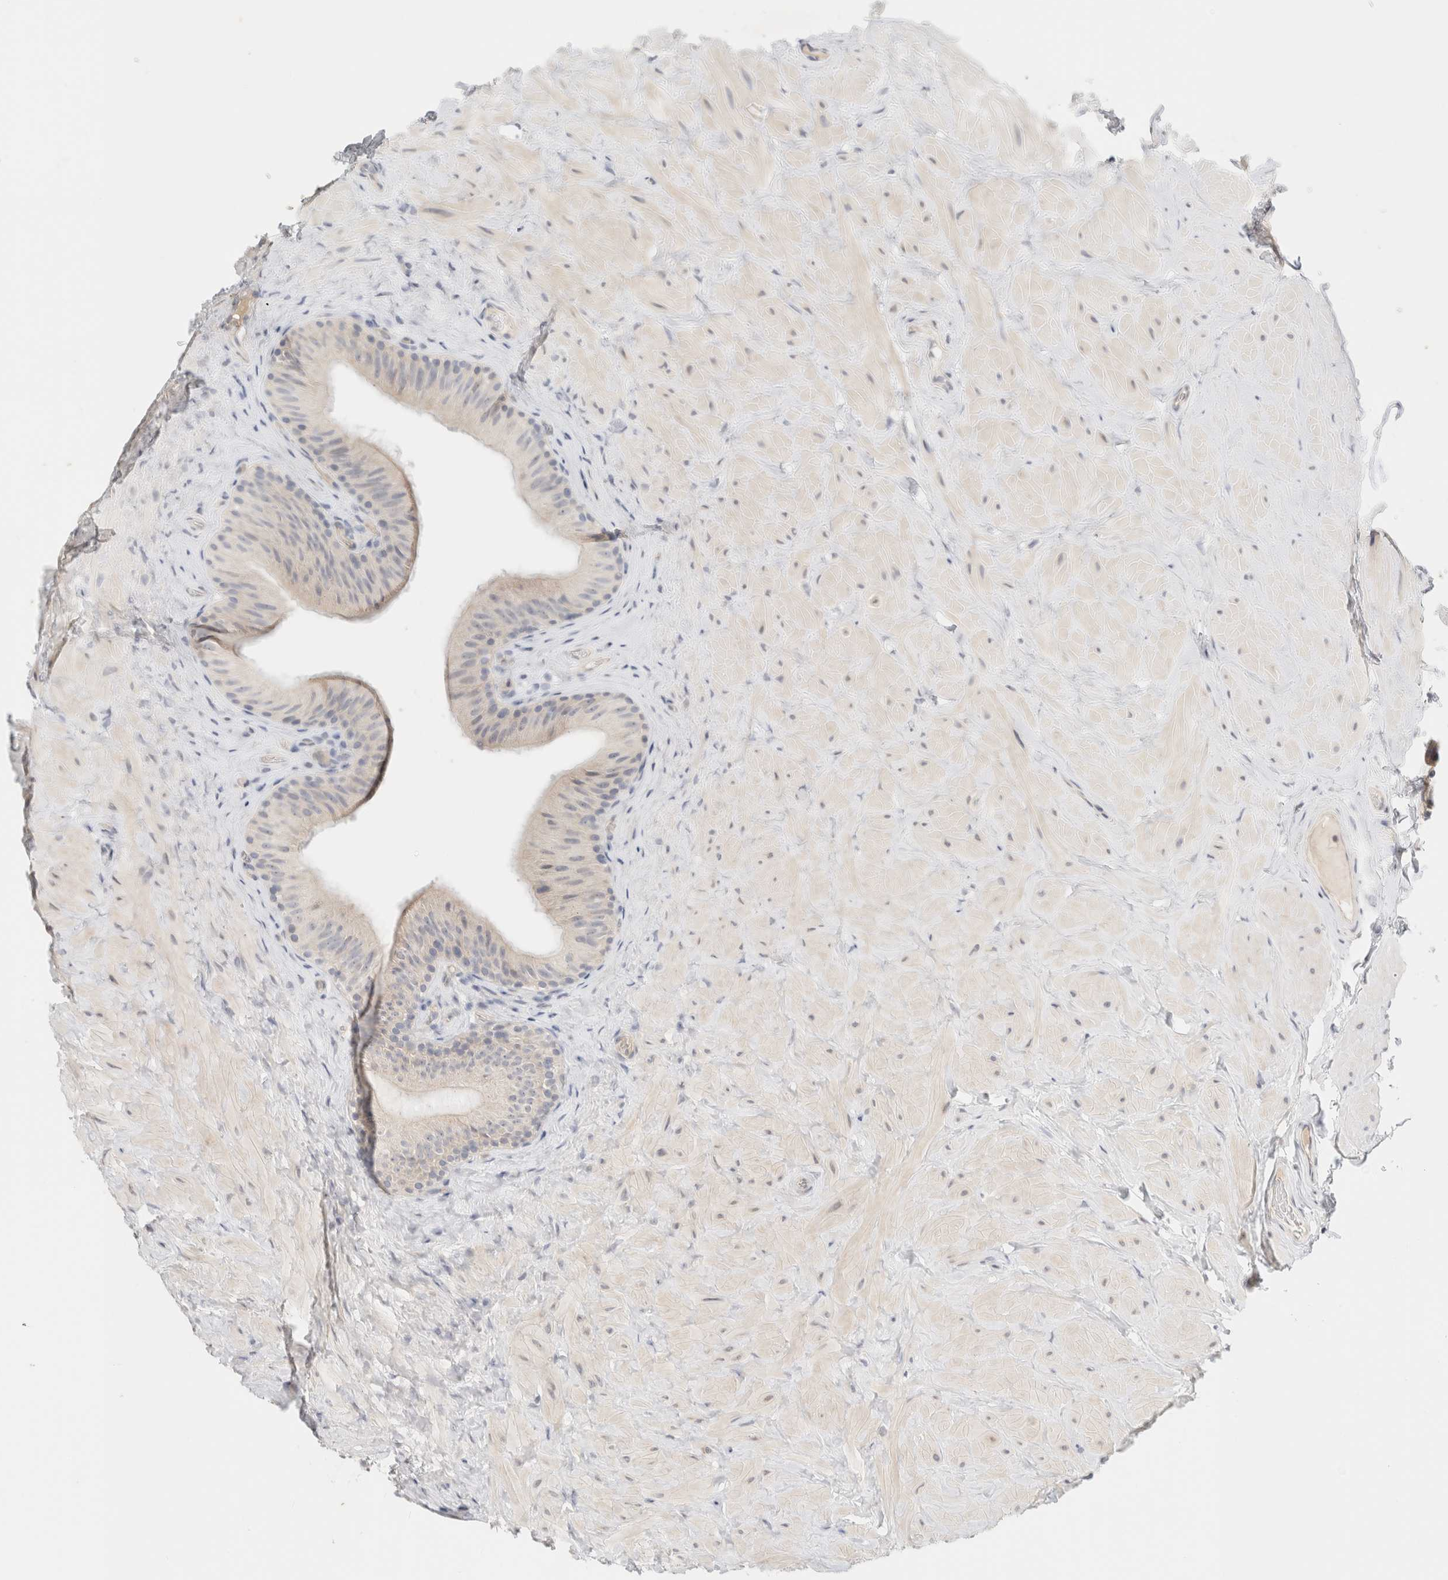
{"staining": {"intensity": "negative", "quantity": "none", "location": "none"}, "tissue": "epididymis", "cell_type": "Glandular cells", "image_type": "normal", "snomed": [{"axis": "morphology", "description": "Normal tissue, NOS"}, {"axis": "topography", "description": "Vascular tissue"}, {"axis": "topography", "description": "Epididymis"}], "caption": "Normal epididymis was stained to show a protein in brown. There is no significant positivity in glandular cells. Nuclei are stained in blue.", "gene": "SPRTN", "patient": {"sex": "male", "age": 49}}